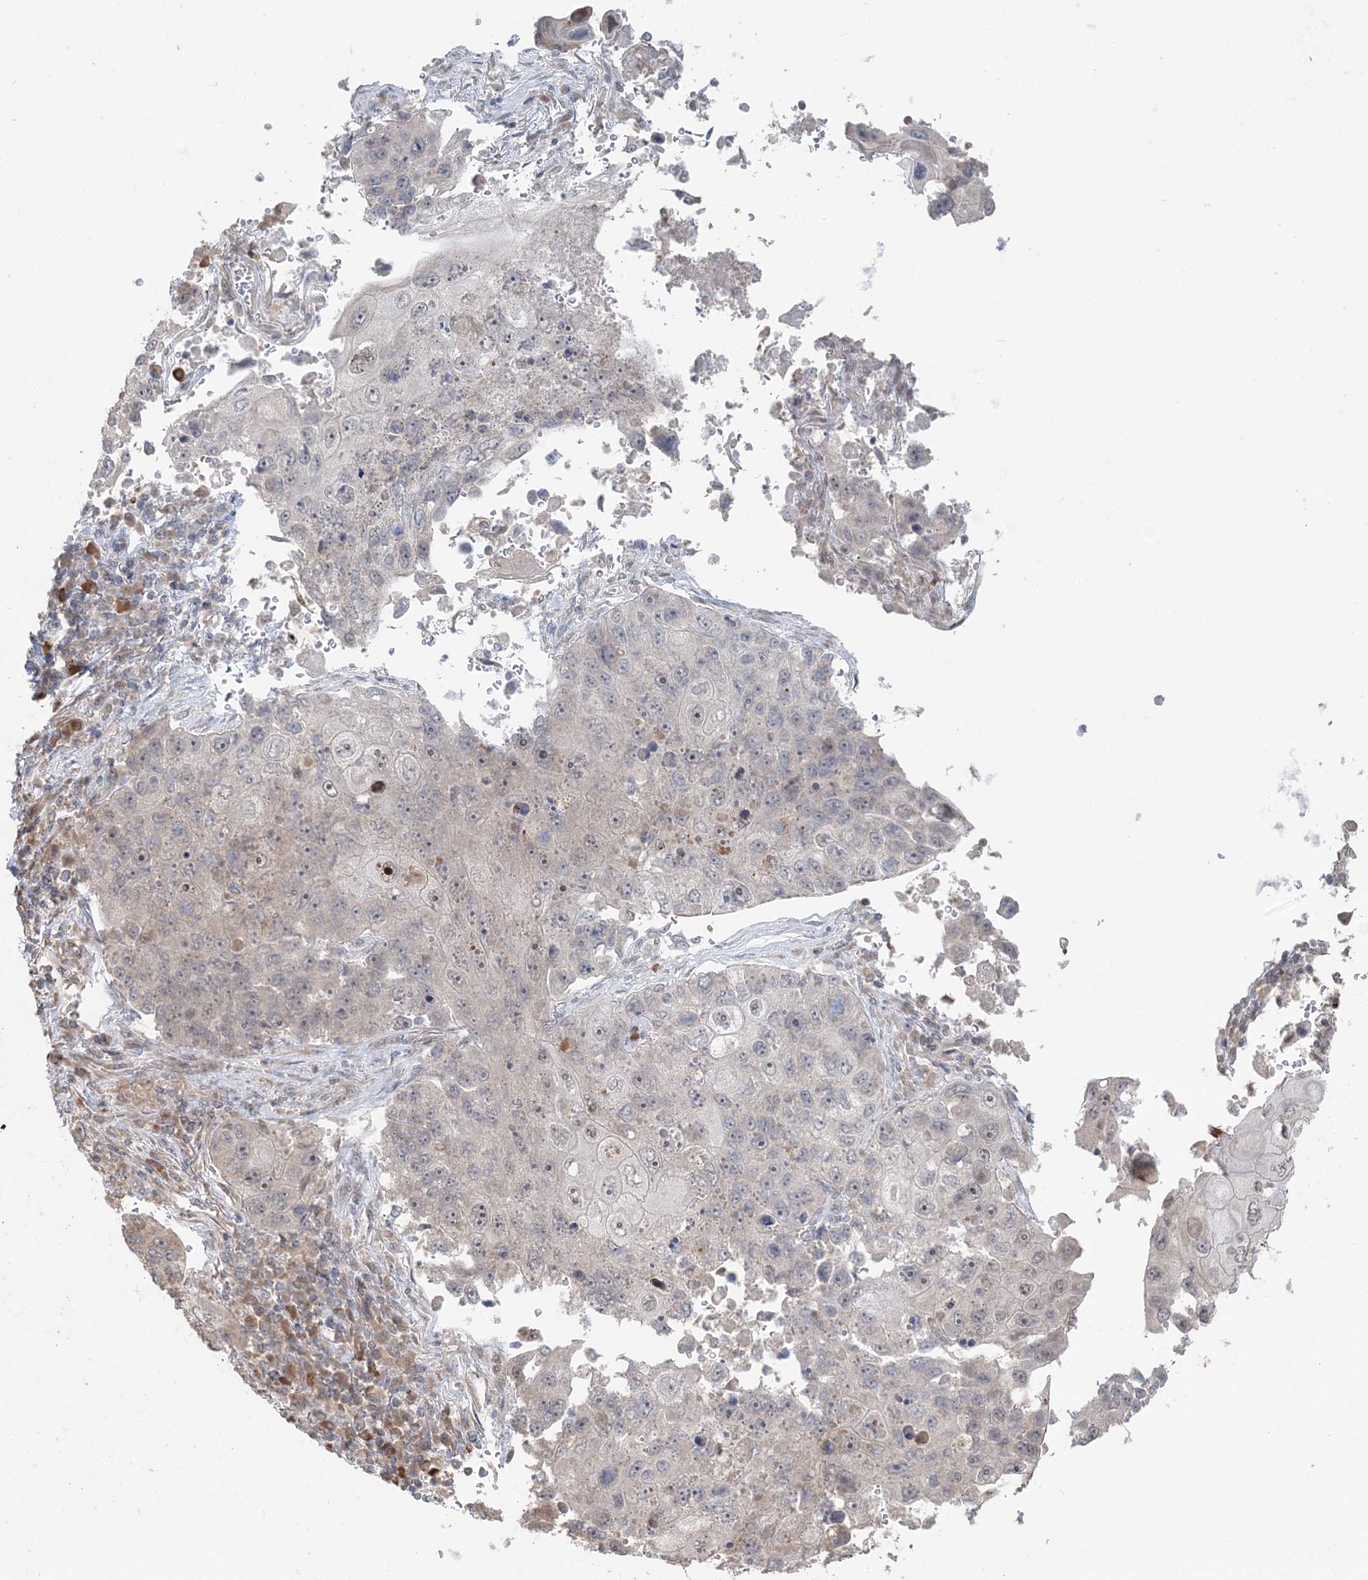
{"staining": {"intensity": "negative", "quantity": "none", "location": "none"}, "tissue": "lung cancer", "cell_type": "Tumor cells", "image_type": "cancer", "snomed": [{"axis": "morphology", "description": "Squamous cell carcinoma, NOS"}, {"axis": "topography", "description": "Lung"}], "caption": "Immunohistochemical staining of lung squamous cell carcinoma demonstrates no significant expression in tumor cells.", "gene": "SLU7", "patient": {"sex": "male", "age": 61}}